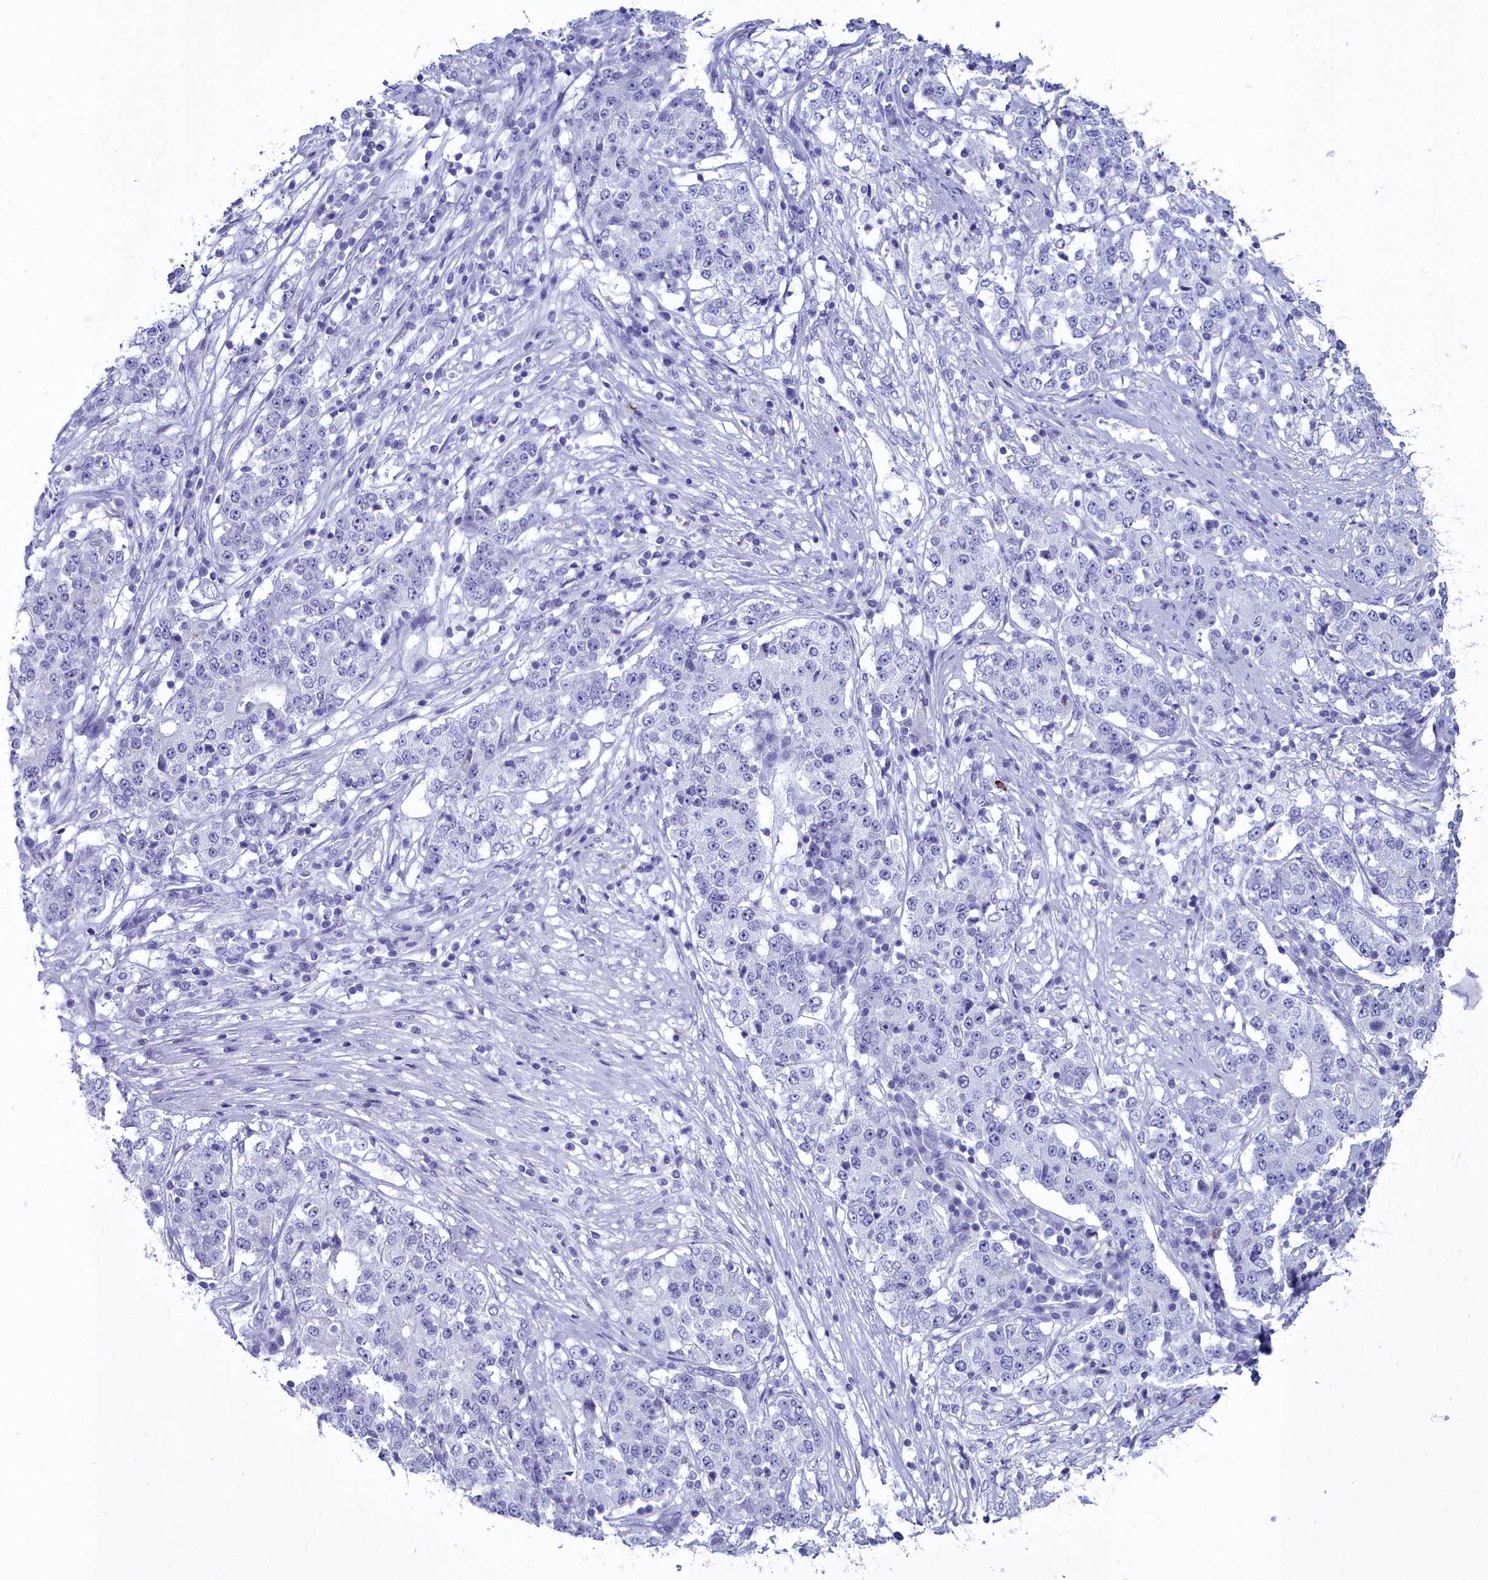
{"staining": {"intensity": "negative", "quantity": "none", "location": "none"}, "tissue": "stomach cancer", "cell_type": "Tumor cells", "image_type": "cancer", "snomed": [{"axis": "morphology", "description": "Adenocarcinoma, NOS"}, {"axis": "topography", "description": "Stomach"}], "caption": "Micrograph shows no significant protein expression in tumor cells of stomach adenocarcinoma. (DAB immunohistochemistry, high magnification).", "gene": "MAP6", "patient": {"sex": "male", "age": 59}}